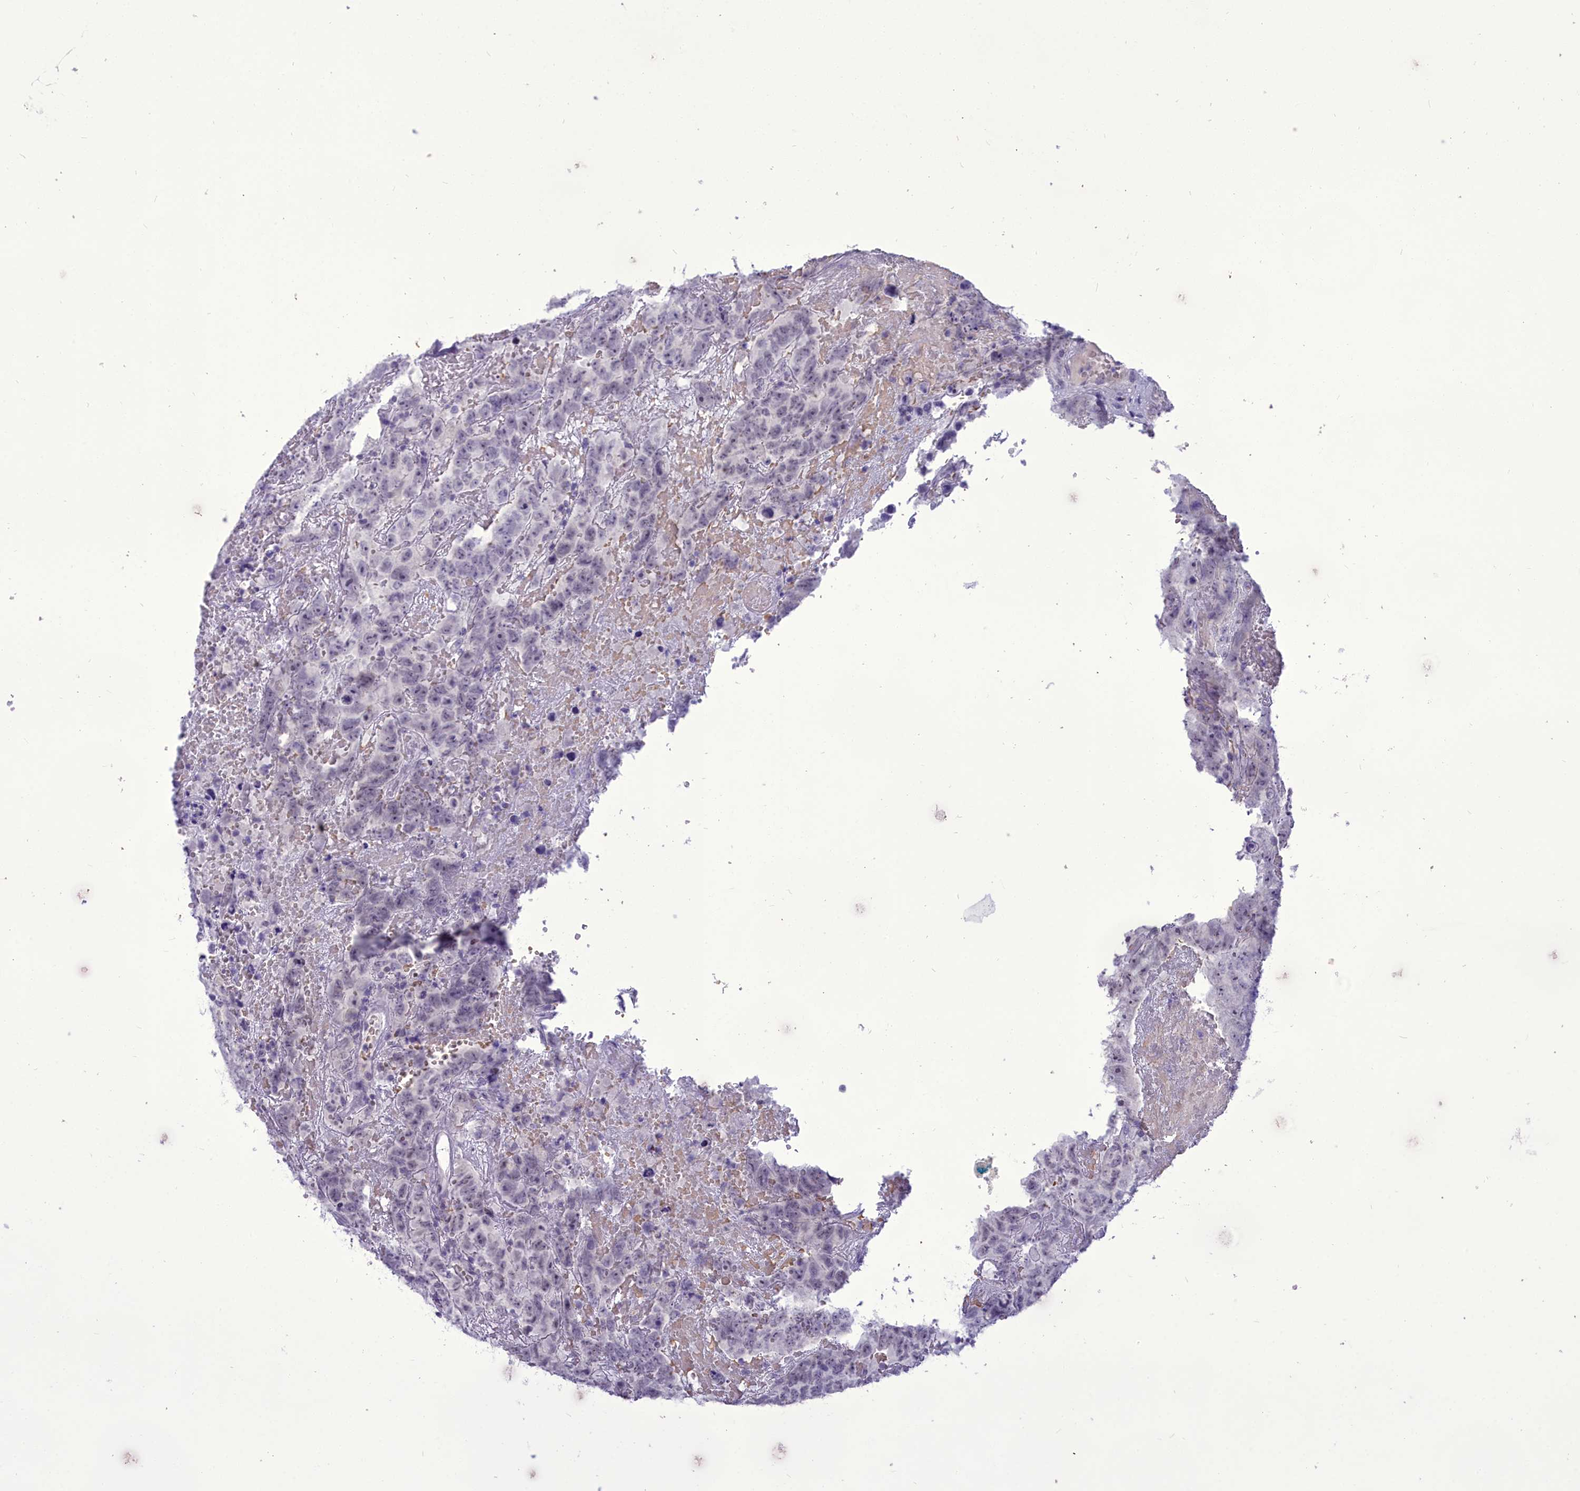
{"staining": {"intensity": "negative", "quantity": "none", "location": "none"}, "tissue": "testis cancer", "cell_type": "Tumor cells", "image_type": "cancer", "snomed": [{"axis": "morphology", "description": "Carcinoma, Embryonal, NOS"}, {"axis": "topography", "description": "Testis"}], "caption": "IHC image of human testis embryonal carcinoma stained for a protein (brown), which displays no staining in tumor cells.", "gene": "OSTN", "patient": {"sex": "male", "age": 45}}